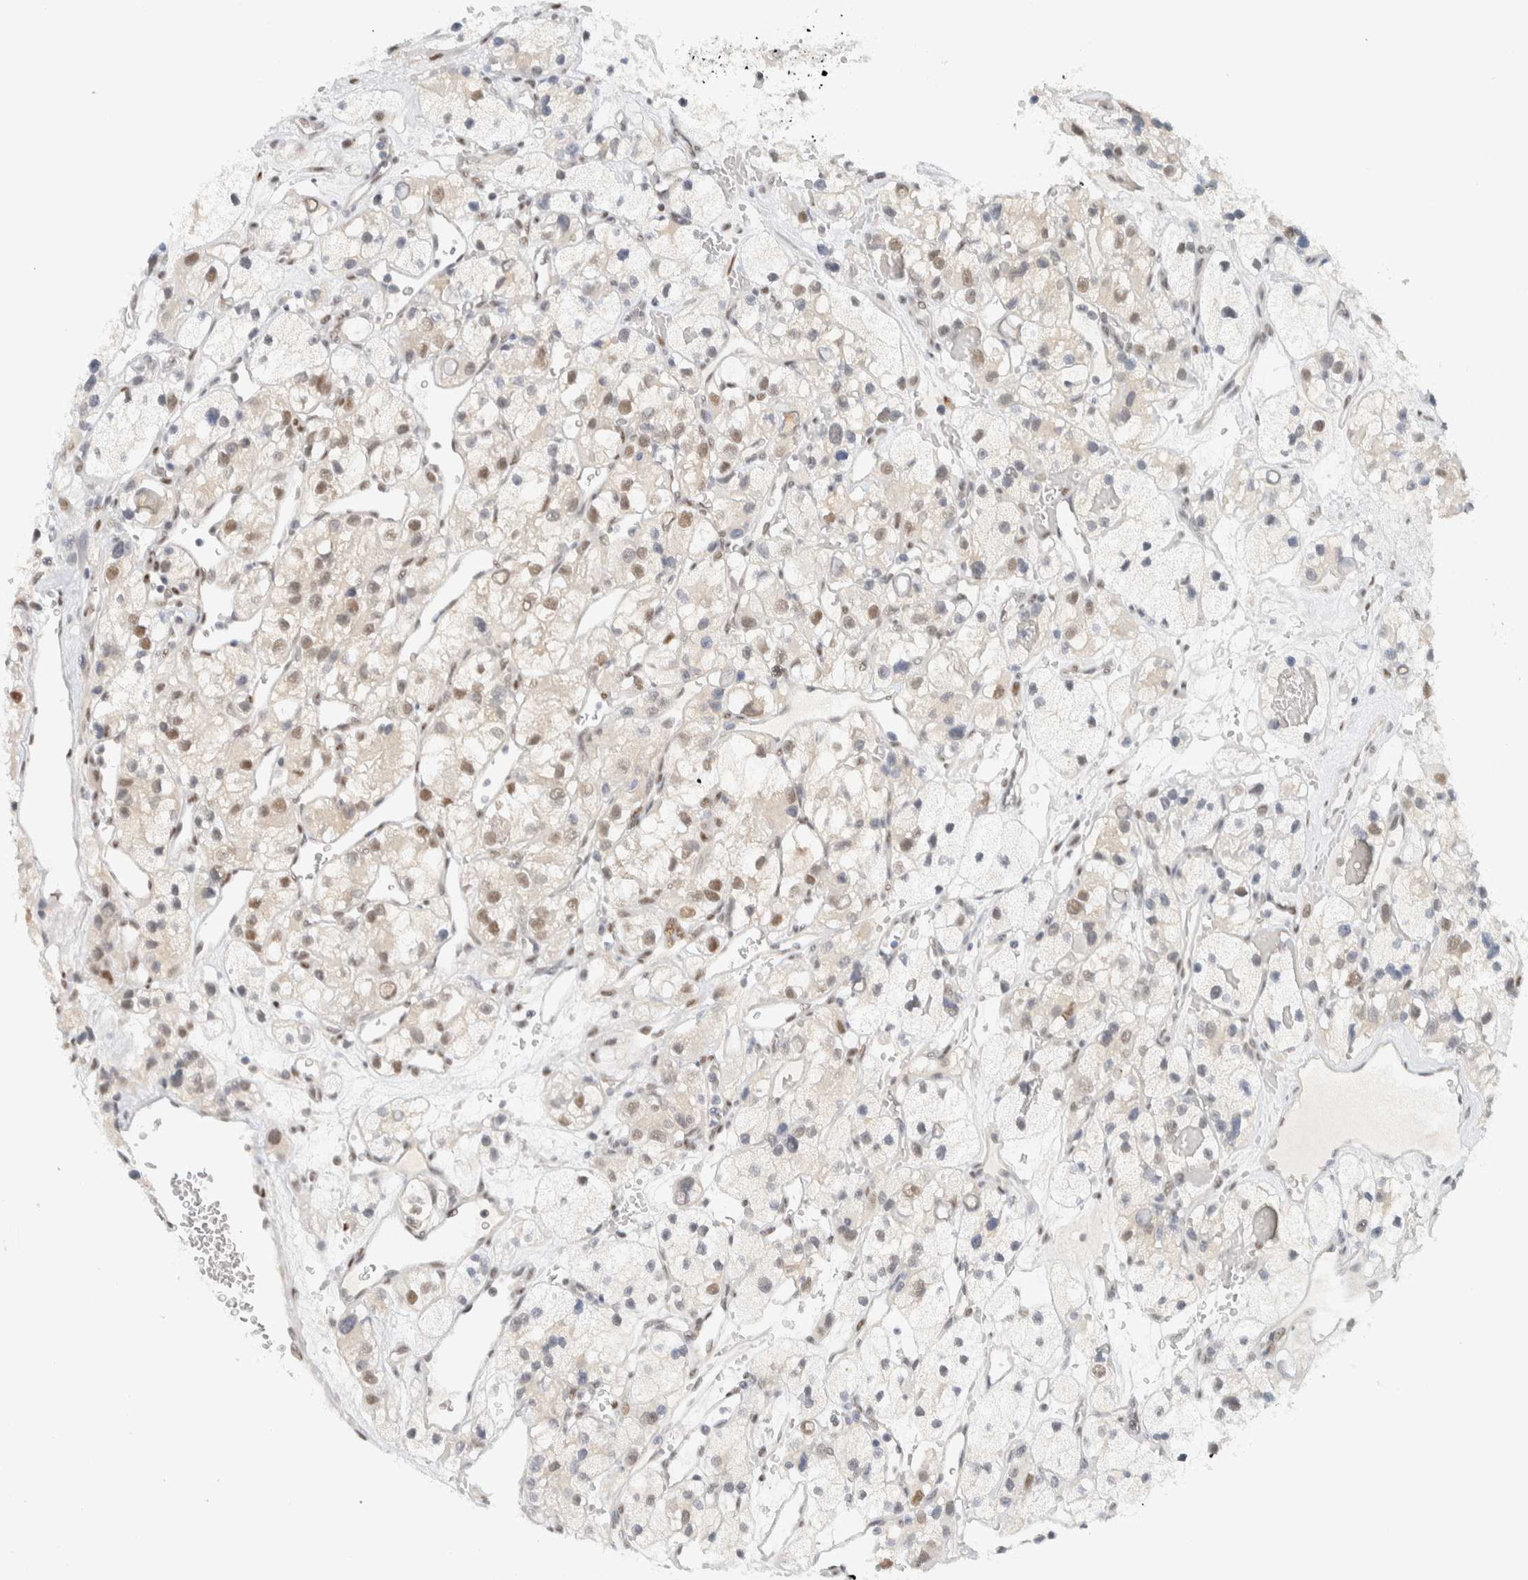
{"staining": {"intensity": "weak", "quantity": ">75%", "location": "nuclear"}, "tissue": "renal cancer", "cell_type": "Tumor cells", "image_type": "cancer", "snomed": [{"axis": "morphology", "description": "Adenocarcinoma, NOS"}, {"axis": "topography", "description": "Kidney"}], "caption": "The photomicrograph shows immunohistochemical staining of renal adenocarcinoma. There is weak nuclear positivity is present in approximately >75% of tumor cells.", "gene": "ZNF683", "patient": {"sex": "female", "age": 57}}